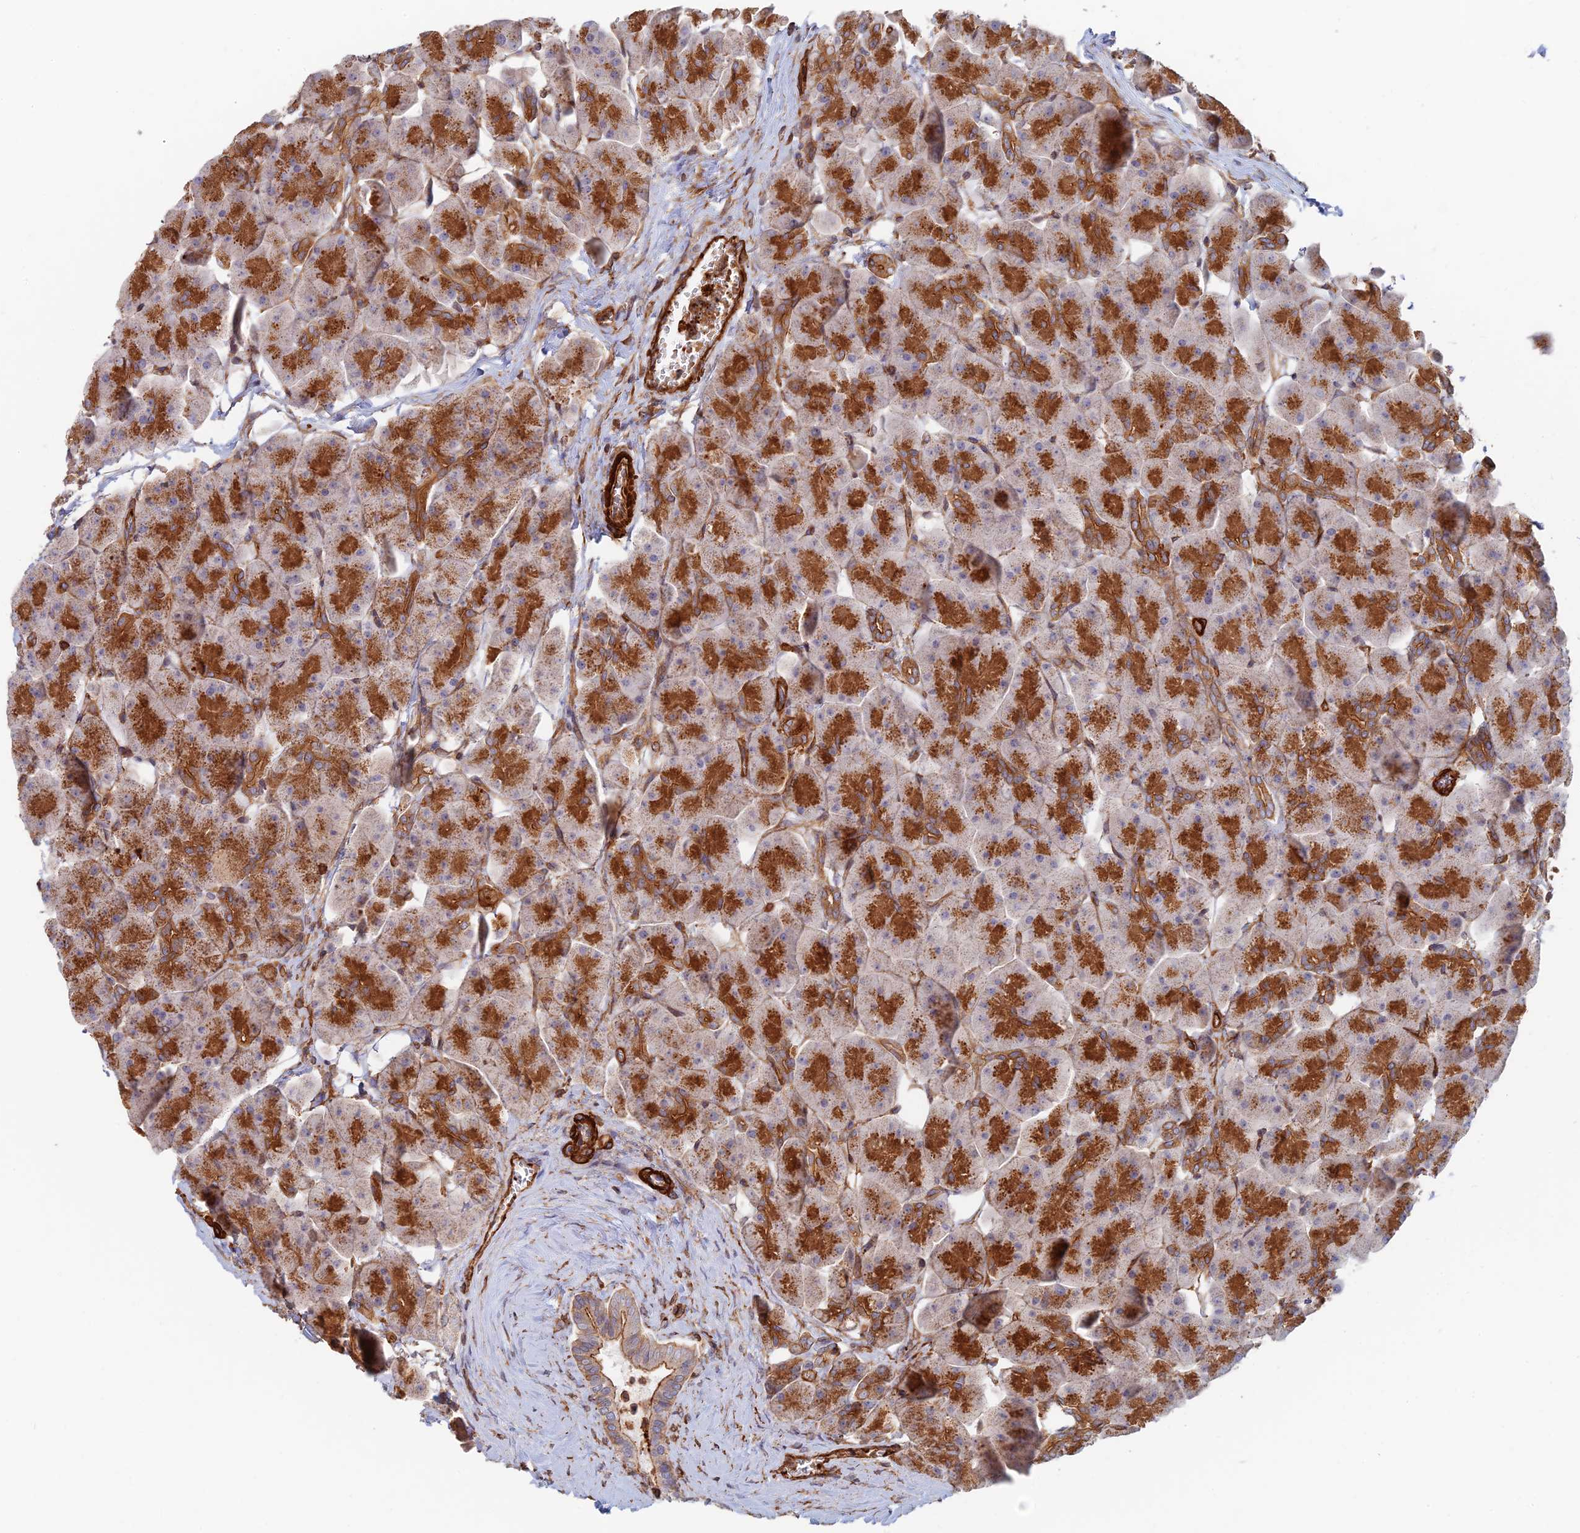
{"staining": {"intensity": "strong", "quantity": ">75%", "location": "cytoplasmic/membranous"}, "tissue": "pancreas", "cell_type": "Exocrine glandular cells", "image_type": "normal", "snomed": [{"axis": "morphology", "description": "Normal tissue, NOS"}, {"axis": "topography", "description": "Pancreas"}], "caption": "A brown stain labels strong cytoplasmic/membranous positivity of a protein in exocrine glandular cells of unremarkable human pancreas.", "gene": "PAK4", "patient": {"sex": "male", "age": 66}}